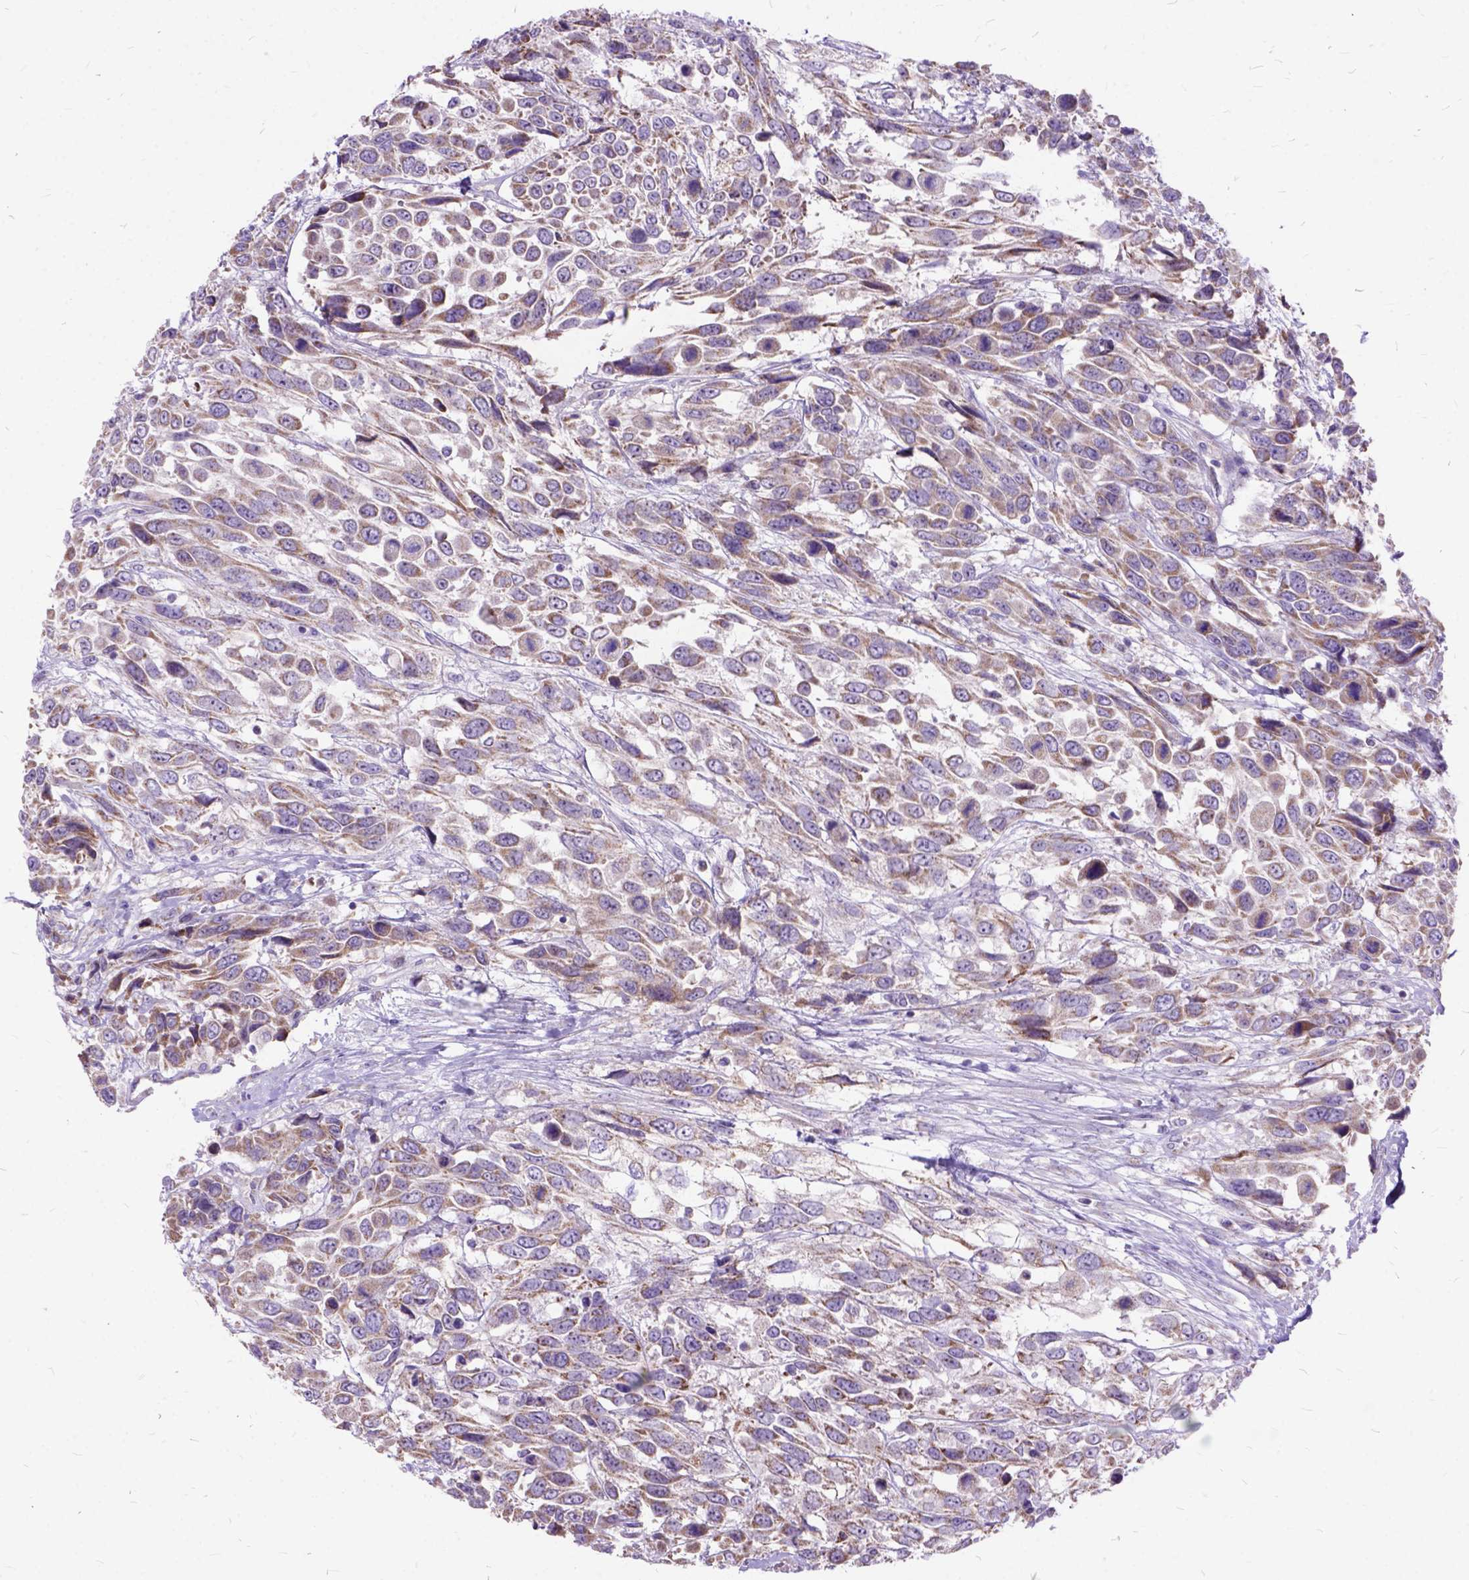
{"staining": {"intensity": "moderate", "quantity": ">75%", "location": "cytoplasmic/membranous"}, "tissue": "urothelial cancer", "cell_type": "Tumor cells", "image_type": "cancer", "snomed": [{"axis": "morphology", "description": "Urothelial carcinoma, High grade"}, {"axis": "topography", "description": "Urinary bladder"}], "caption": "High-power microscopy captured an immunohistochemistry (IHC) micrograph of urothelial cancer, revealing moderate cytoplasmic/membranous expression in approximately >75% of tumor cells.", "gene": "CTAG2", "patient": {"sex": "female", "age": 70}}